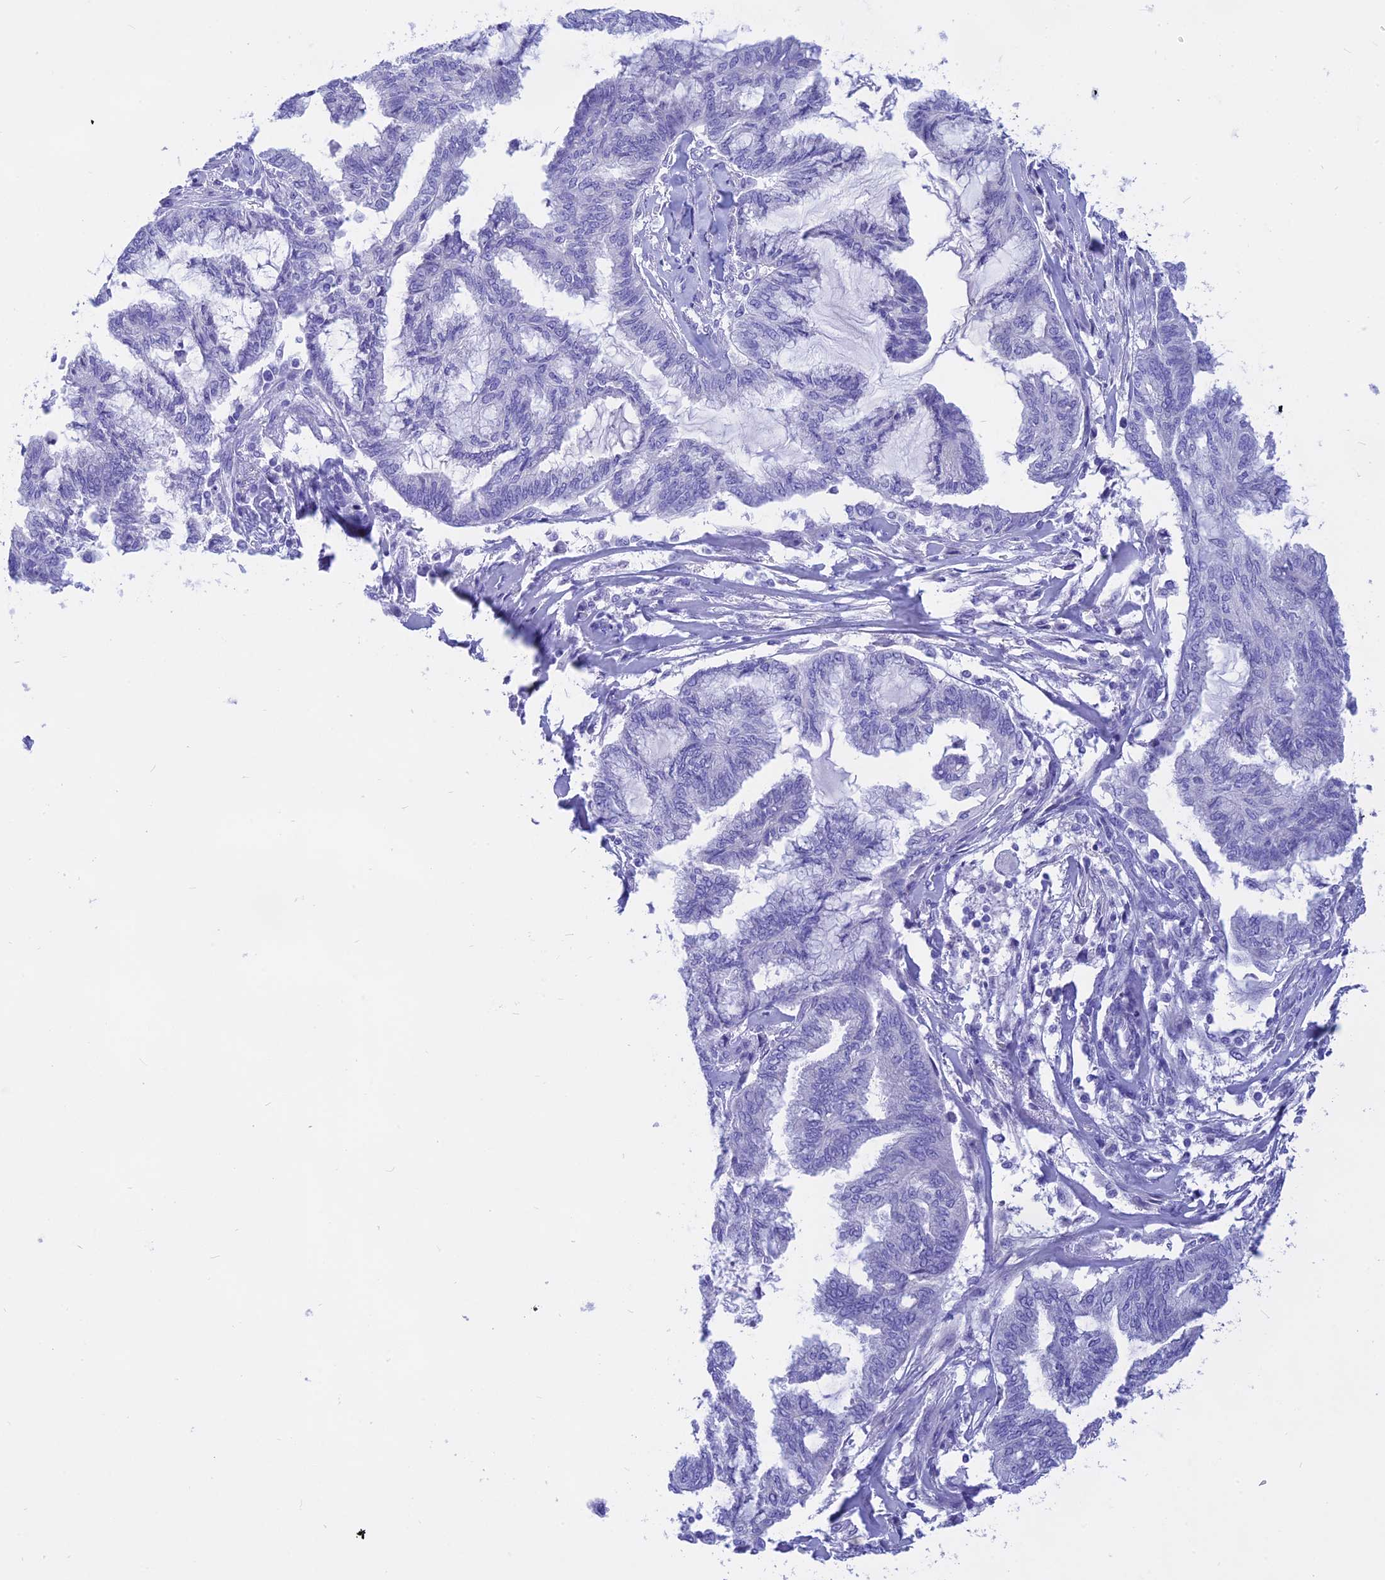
{"staining": {"intensity": "negative", "quantity": "none", "location": "none"}, "tissue": "endometrial cancer", "cell_type": "Tumor cells", "image_type": "cancer", "snomed": [{"axis": "morphology", "description": "Adenocarcinoma, NOS"}, {"axis": "topography", "description": "Endometrium"}], "caption": "This is a histopathology image of immunohistochemistry (IHC) staining of endometrial cancer, which shows no staining in tumor cells. (Stains: DAB (3,3'-diaminobenzidine) immunohistochemistry (IHC) with hematoxylin counter stain, Microscopy: brightfield microscopy at high magnification).", "gene": "ISCA1", "patient": {"sex": "female", "age": 86}}